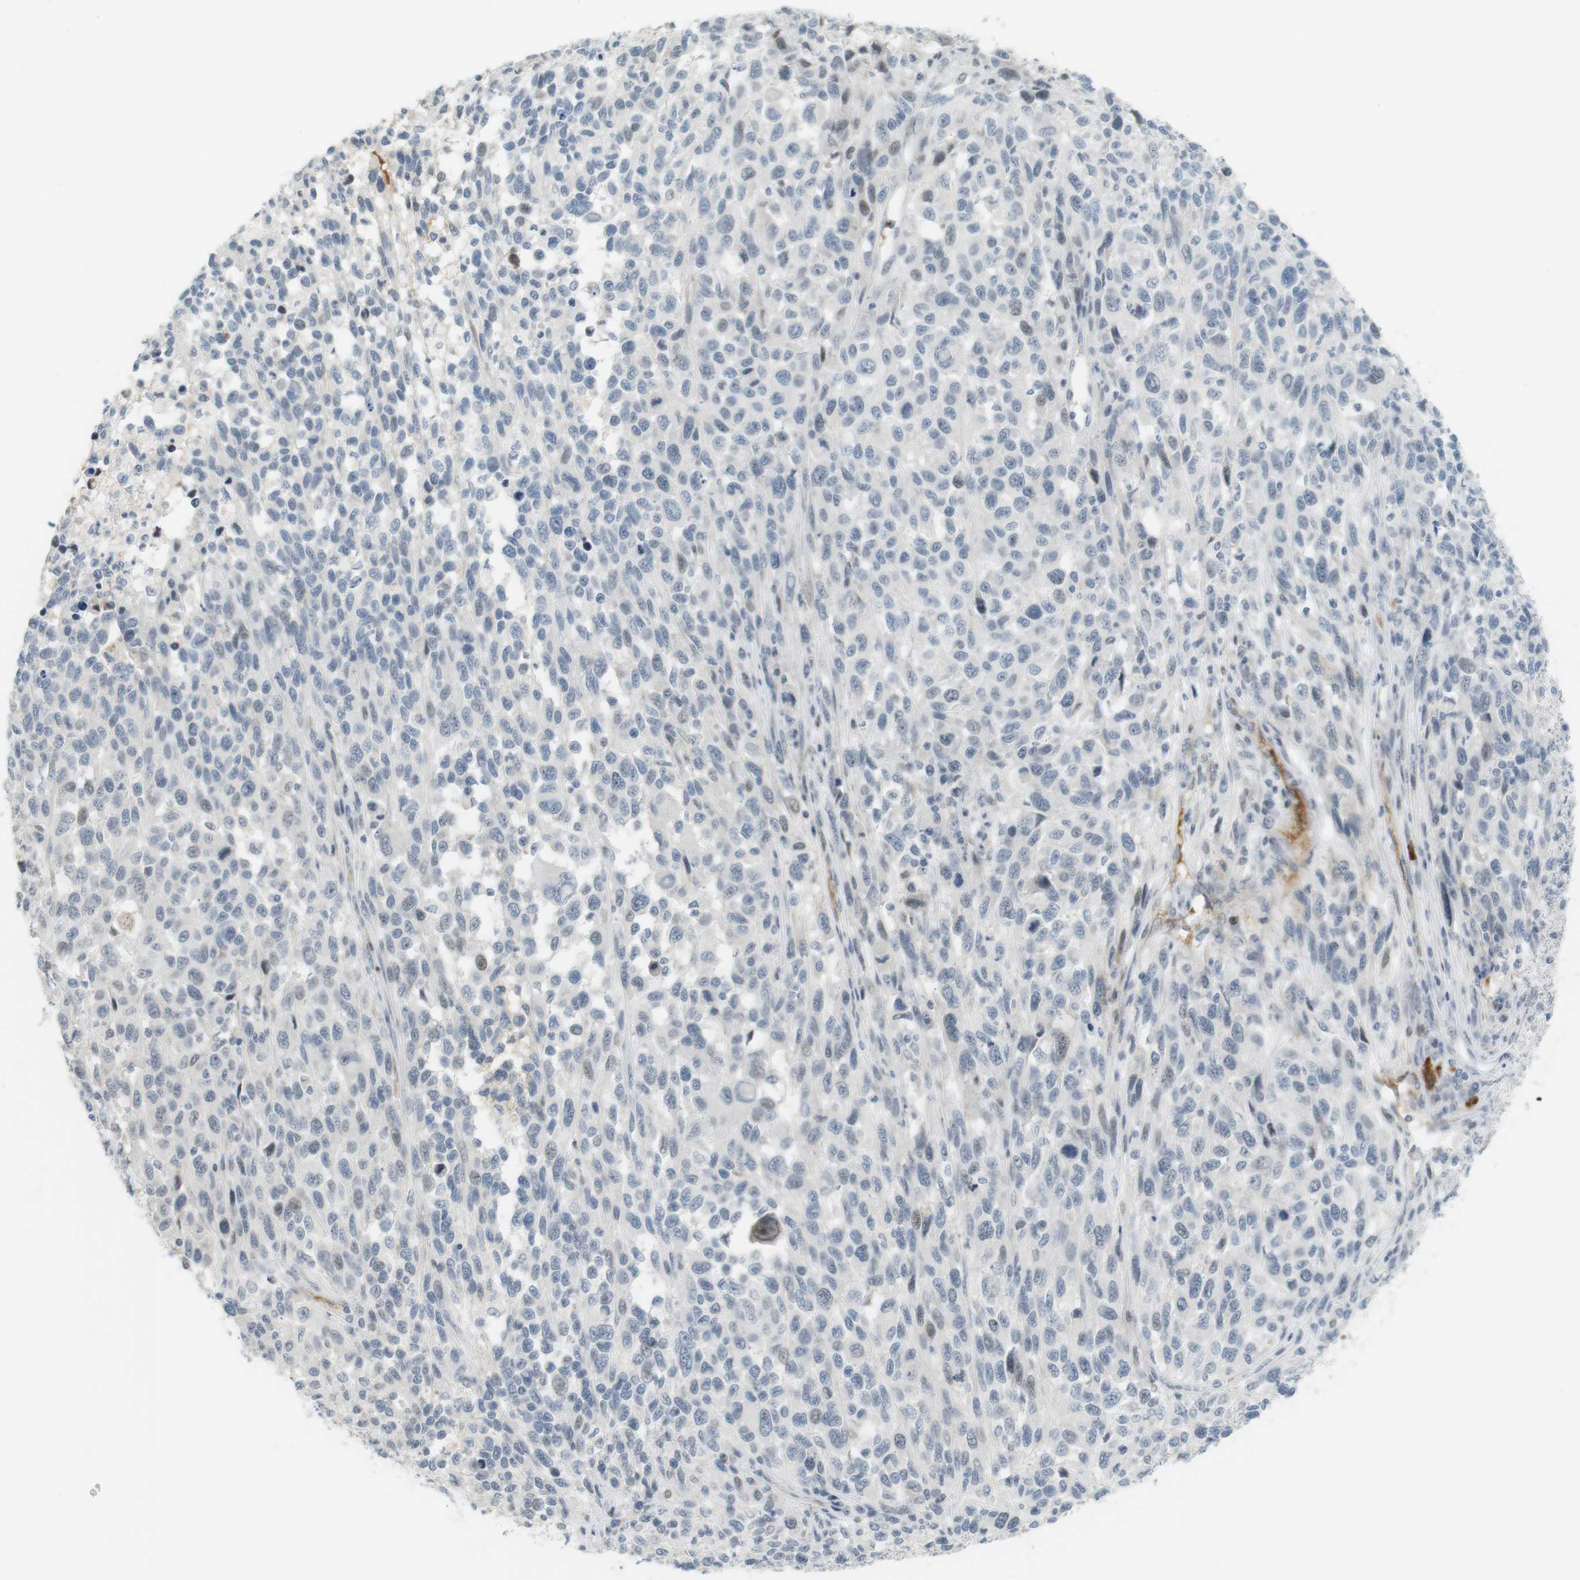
{"staining": {"intensity": "weak", "quantity": "<25%", "location": "nuclear"}, "tissue": "melanoma", "cell_type": "Tumor cells", "image_type": "cancer", "snomed": [{"axis": "morphology", "description": "Malignant melanoma, Metastatic site"}, {"axis": "topography", "description": "Lymph node"}], "caption": "A photomicrograph of malignant melanoma (metastatic site) stained for a protein shows no brown staining in tumor cells.", "gene": "DMC1", "patient": {"sex": "male", "age": 61}}